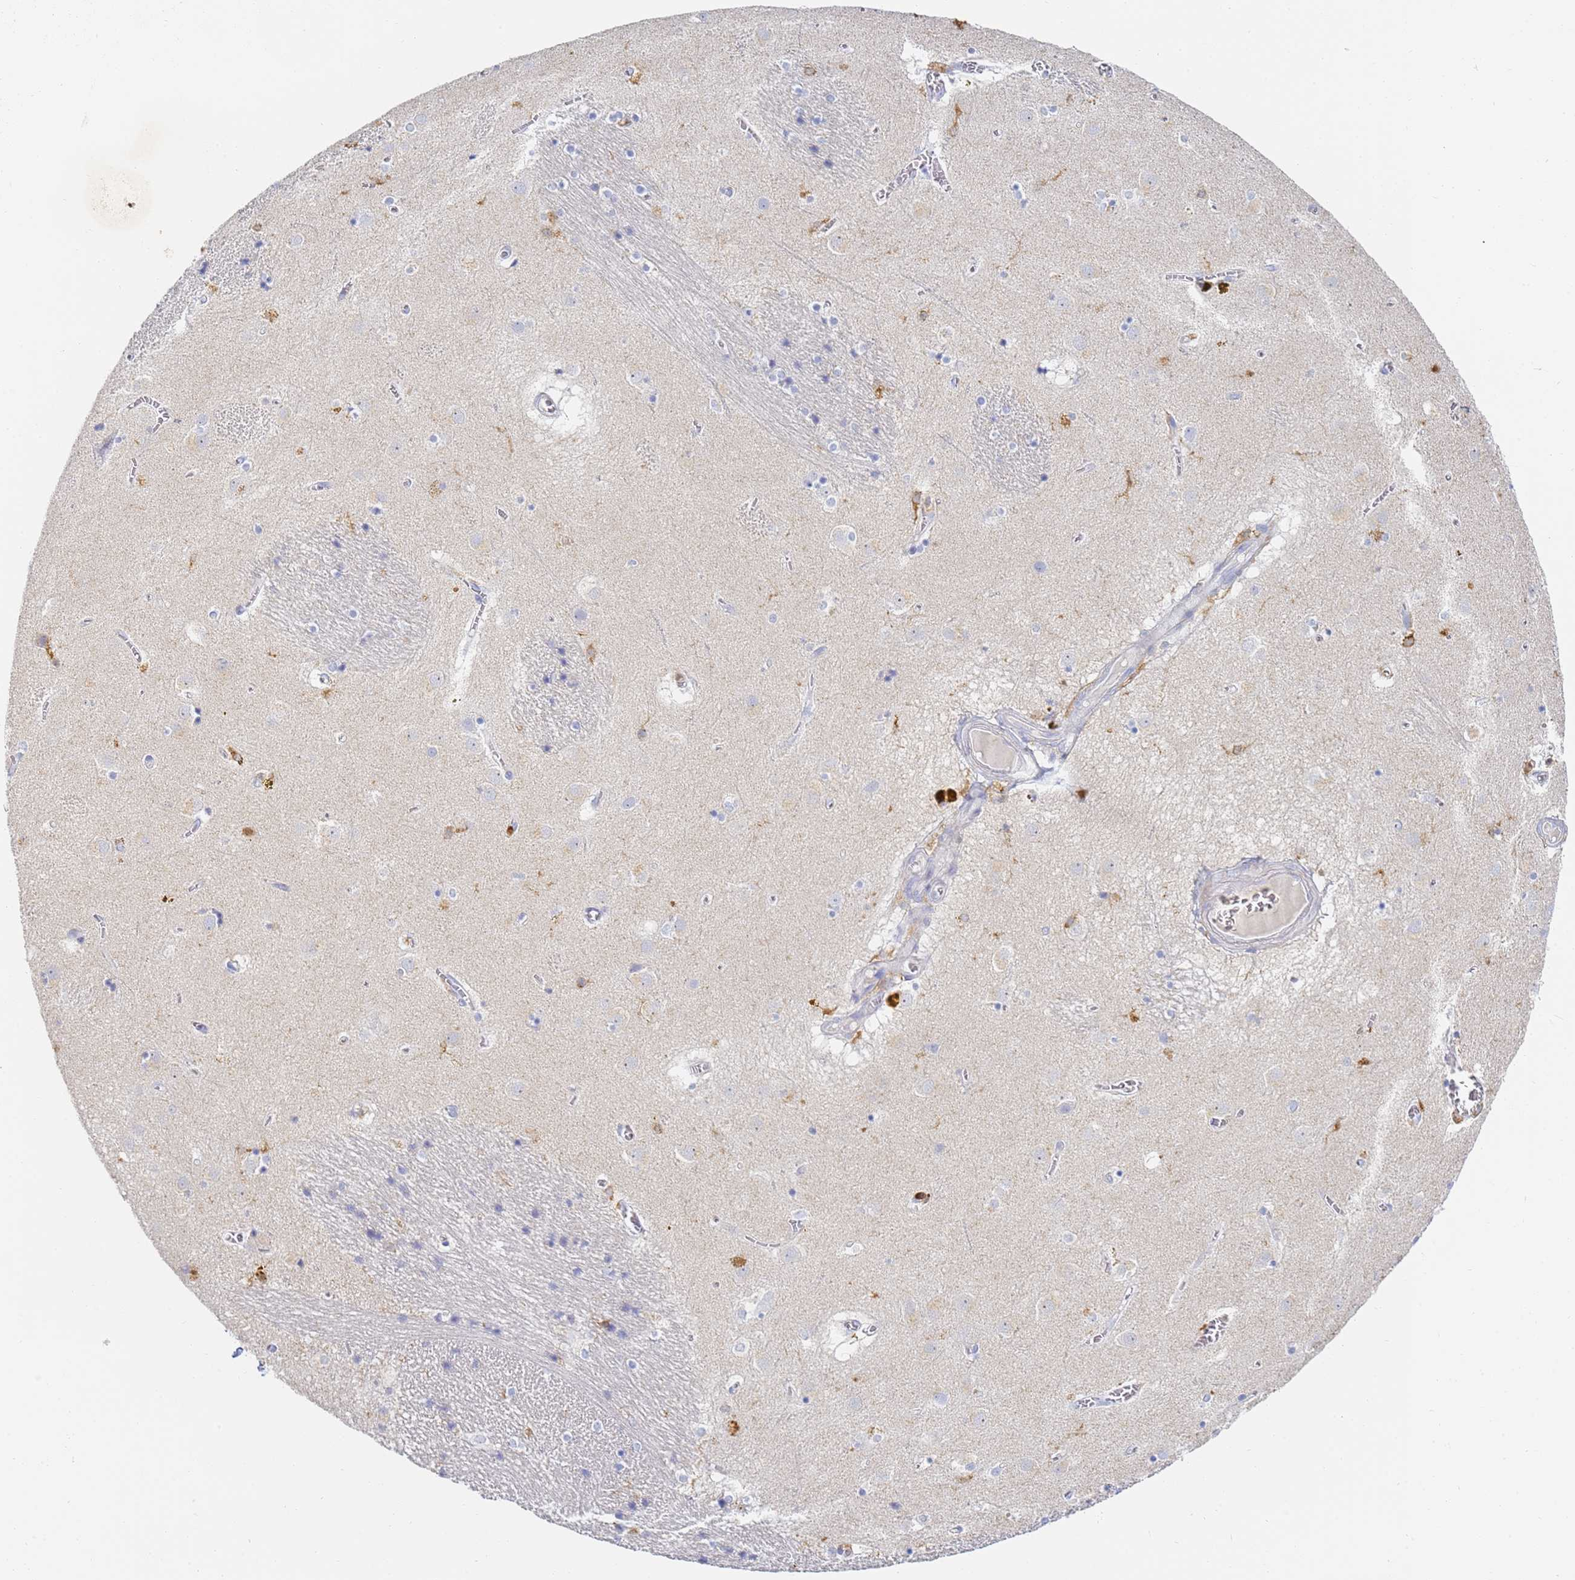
{"staining": {"intensity": "negative", "quantity": "none", "location": "none"}, "tissue": "caudate", "cell_type": "Glial cells", "image_type": "normal", "snomed": [{"axis": "morphology", "description": "Normal tissue, NOS"}, {"axis": "topography", "description": "Lateral ventricle wall"}], "caption": "A high-resolution histopathology image shows IHC staining of benign caudate, which displays no significant staining in glial cells.", "gene": "BIN2", "patient": {"sex": "male", "age": 70}}